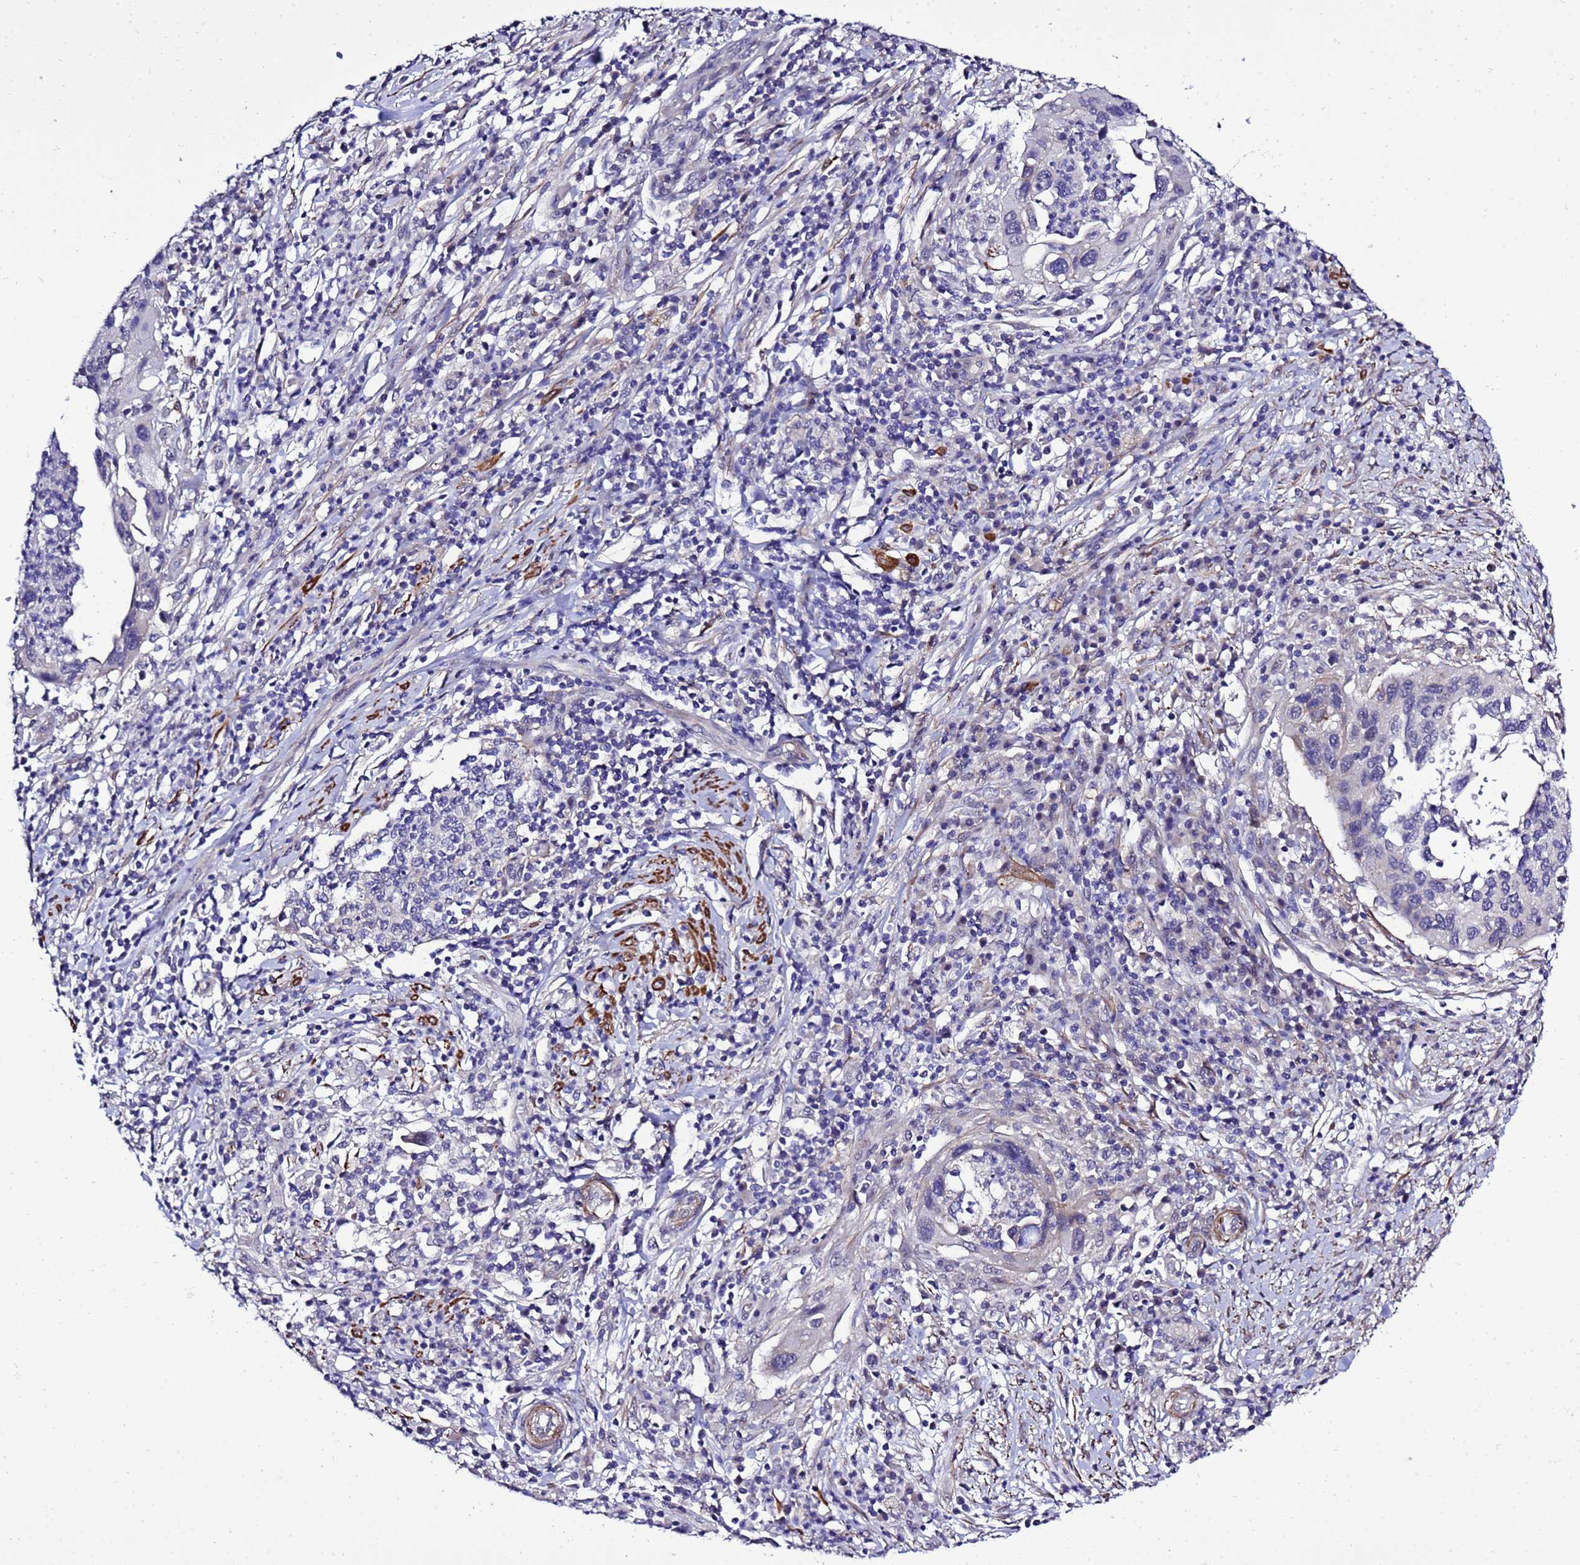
{"staining": {"intensity": "negative", "quantity": "none", "location": "none"}, "tissue": "cervical cancer", "cell_type": "Tumor cells", "image_type": "cancer", "snomed": [{"axis": "morphology", "description": "Squamous cell carcinoma, NOS"}, {"axis": "topography", "description": "Cervix"}], "caption": "Micrograph shows no protein expression in tumor cells of squamous cell carcinoma (cervical) tissue.", "gene": "GZF1", "patient": {"sex": "female", "age": 38}}